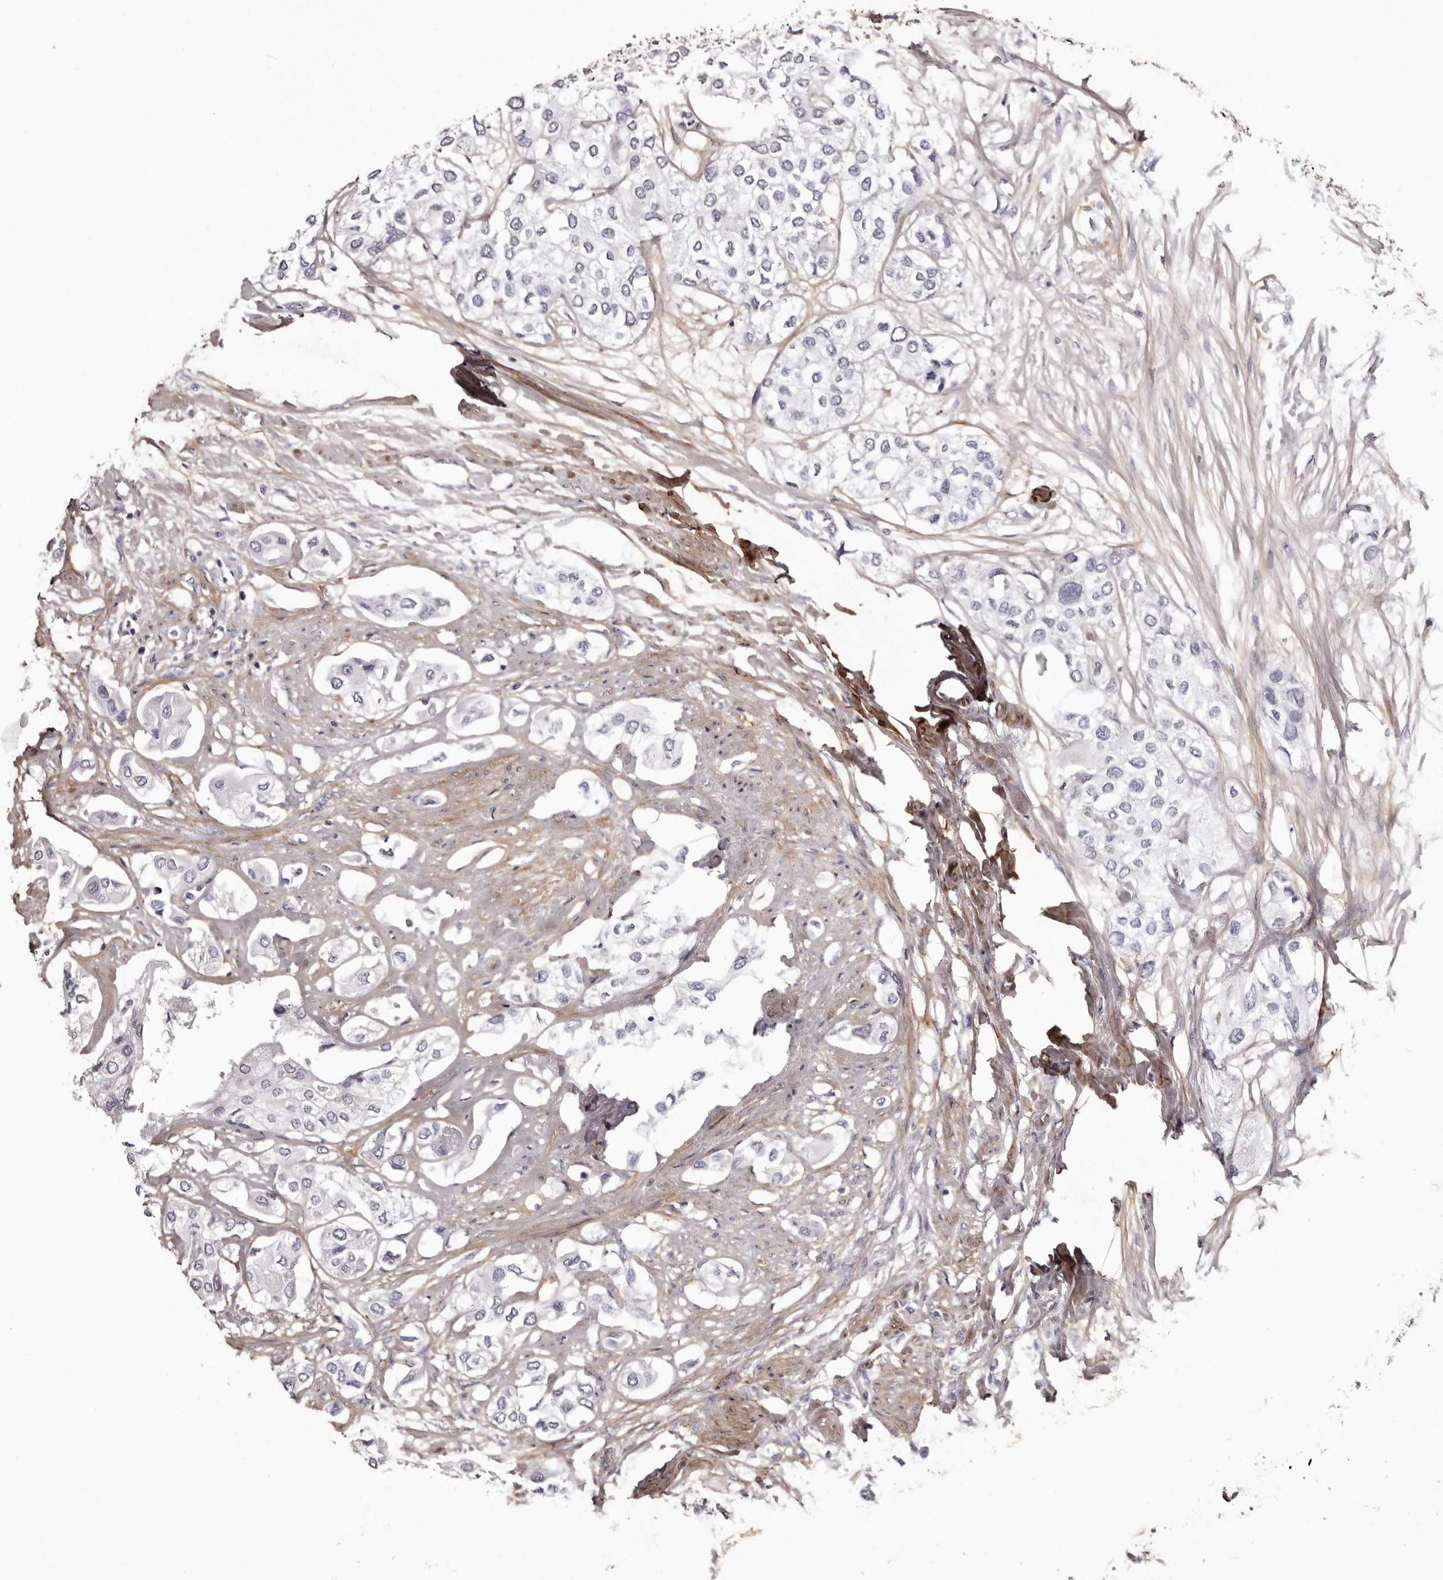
{"staining": {"intensity": "negative", "quantity": "none", "location": "none"}, "tissue": "urothelial cancer", "cell_type": "Tumor cells", "image_type": "cancer", "snomed": [{"axis": "morphology", "description": "Urothelial carcinoma, High grade"}, {"axis": "topography", "description": "Urinary bladder"}], "caption": "Protein analysis of high-grade urothelial carcinoma shows no significant positivity in tumor cells.", "gene": "COL6A1", "patient": {"sex": "male", "age": 64}}